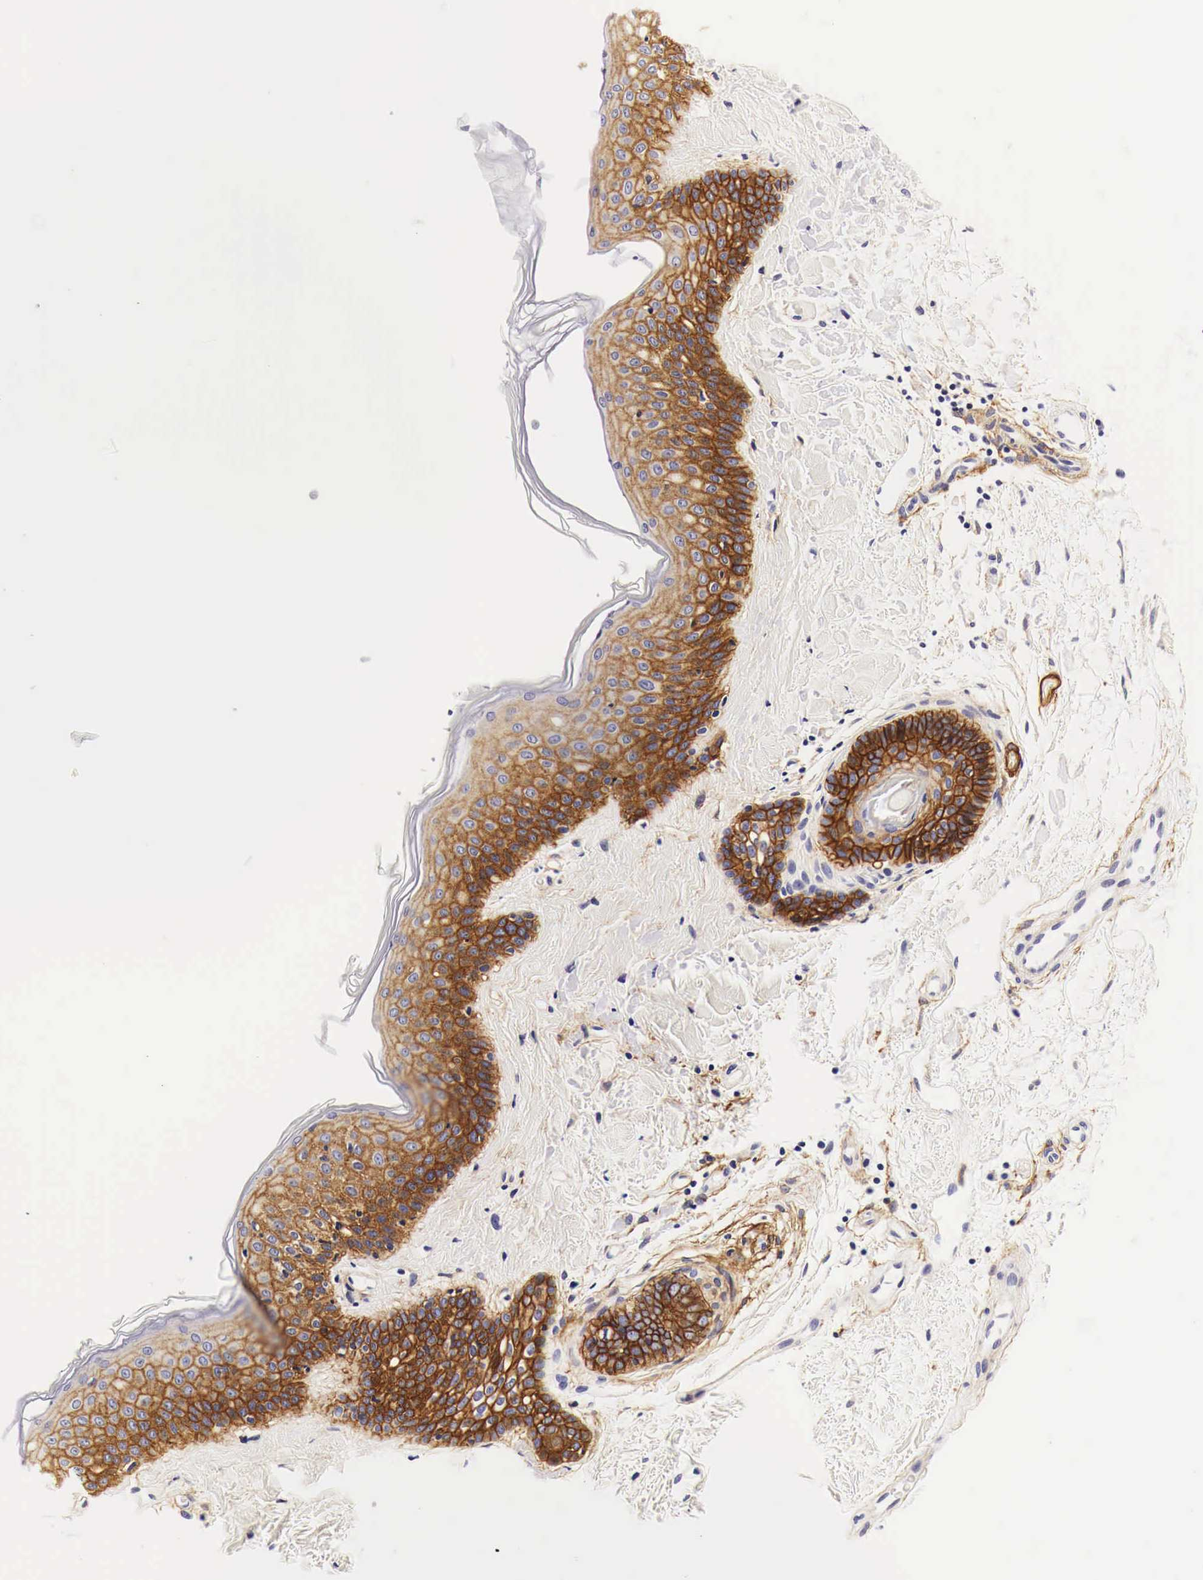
{"staining": {"intensity": "moderate", "quantity": ">75%", "location": "cytoplasmic/membranous"}, "tissue": "skin", "cell_type": "Fibroblasts", "image_type": "normal", "snomed": [{"axis": "morphology", "description": "Normal tissue, NOS"}, {"axis": "topography", "description": "Skin"}], "caption": "High-power microscopy captured an IHC histopathology image of unremarkable skin, revealing moderate cytoplasmic/membranous positivity in about >75% of fibroblasts. Nuclei are stained in blue.", "gene": "EGFR", "patient": {"sex": "male", "age": 86}}